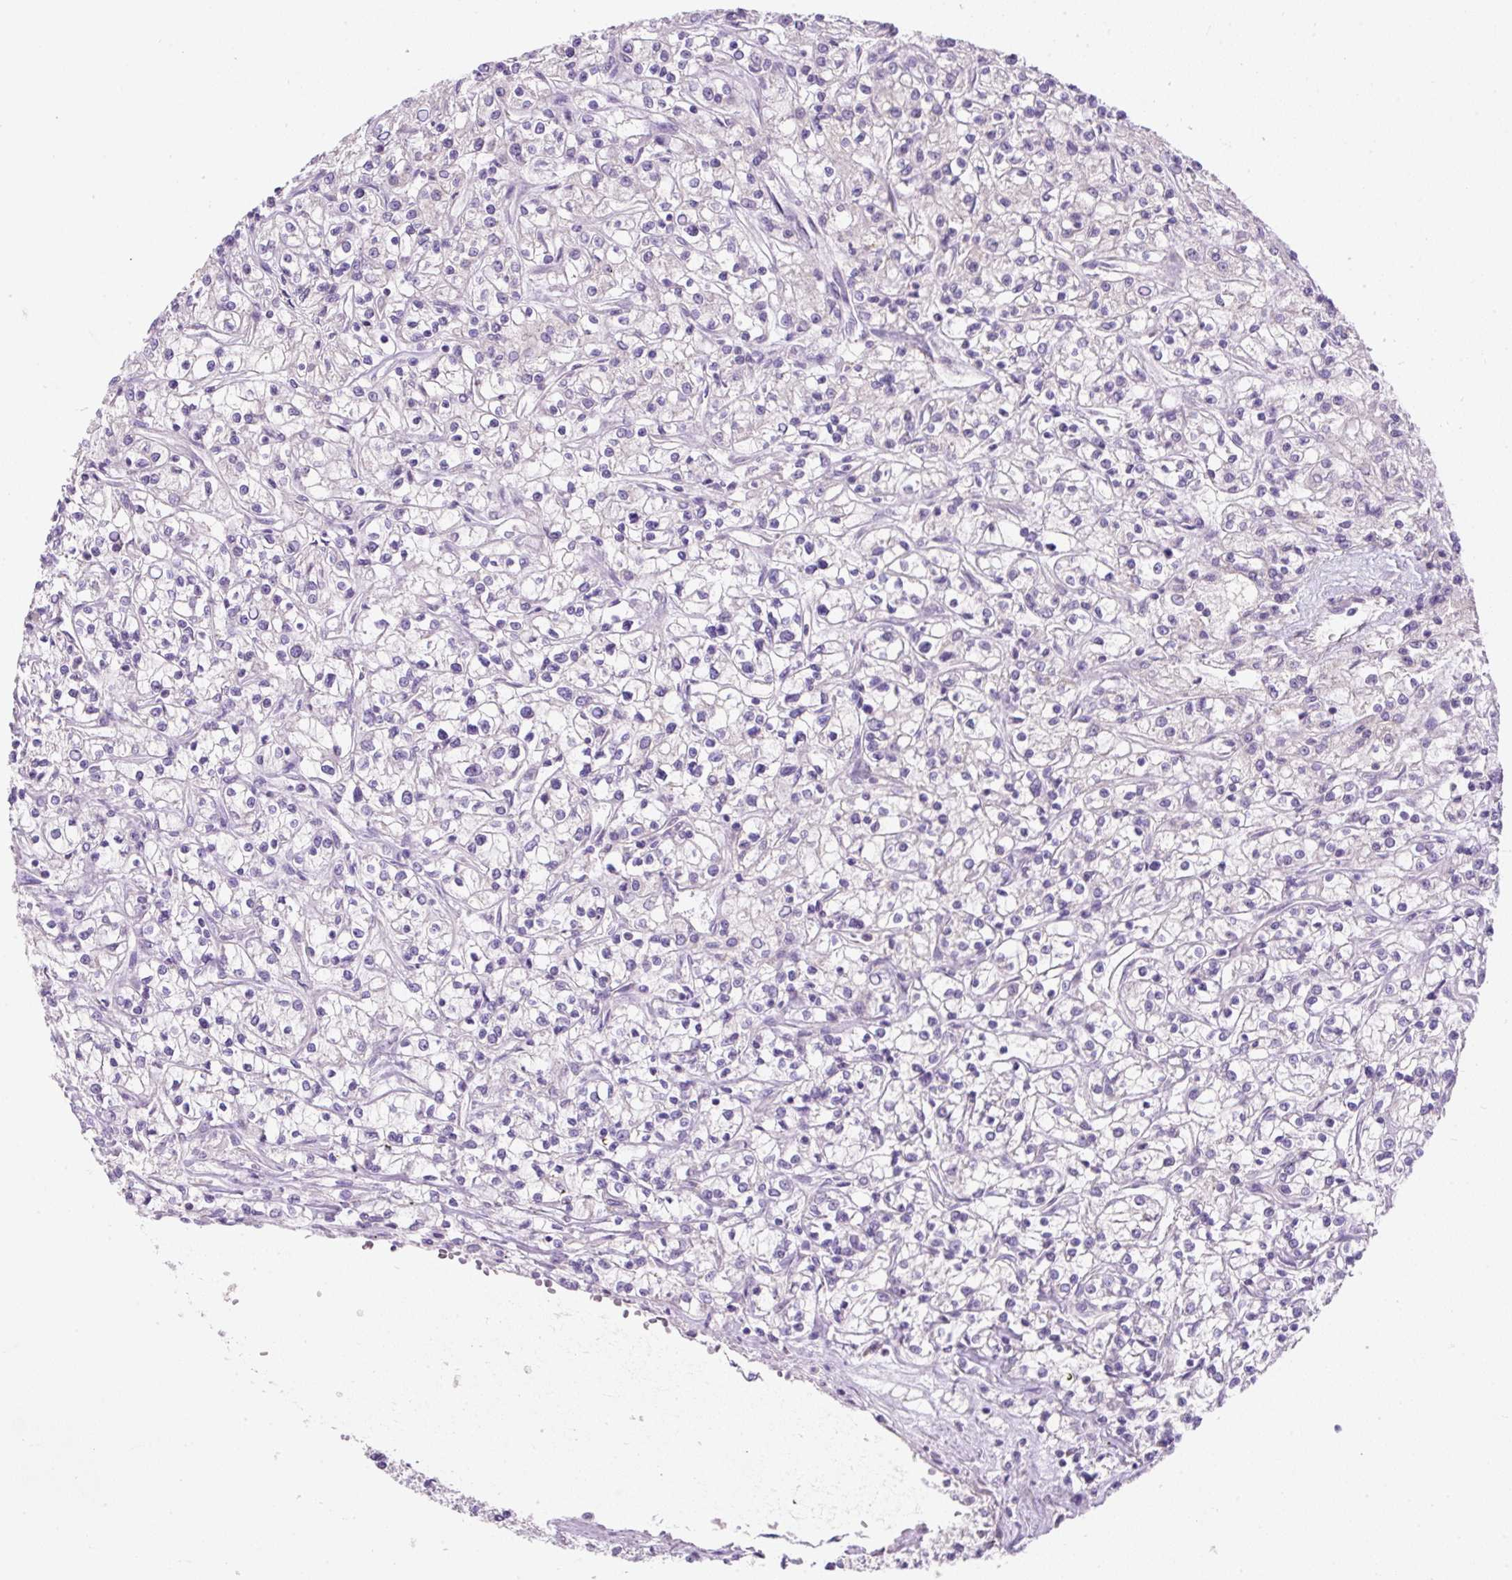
{"staining": {"intensity": "negative", "quantity": "none", "location": "none"}, "tissue": "renal cancer", "cell_type": "Tumor cells", "image_type": "cancer", "snomed": [{"axis": "morphology", "description": "Adenocarcinoma, NOS"}, {"axis": "topography", "description": "Kidney"}], "caption": "Human renal cancer (adenocarcinoma) stained for a protein using immunohistochemistry (IHC) shows no positivity in tumor cells.", "gene": "SUSD5", "patient": {"sex": "female", "age": 59}}